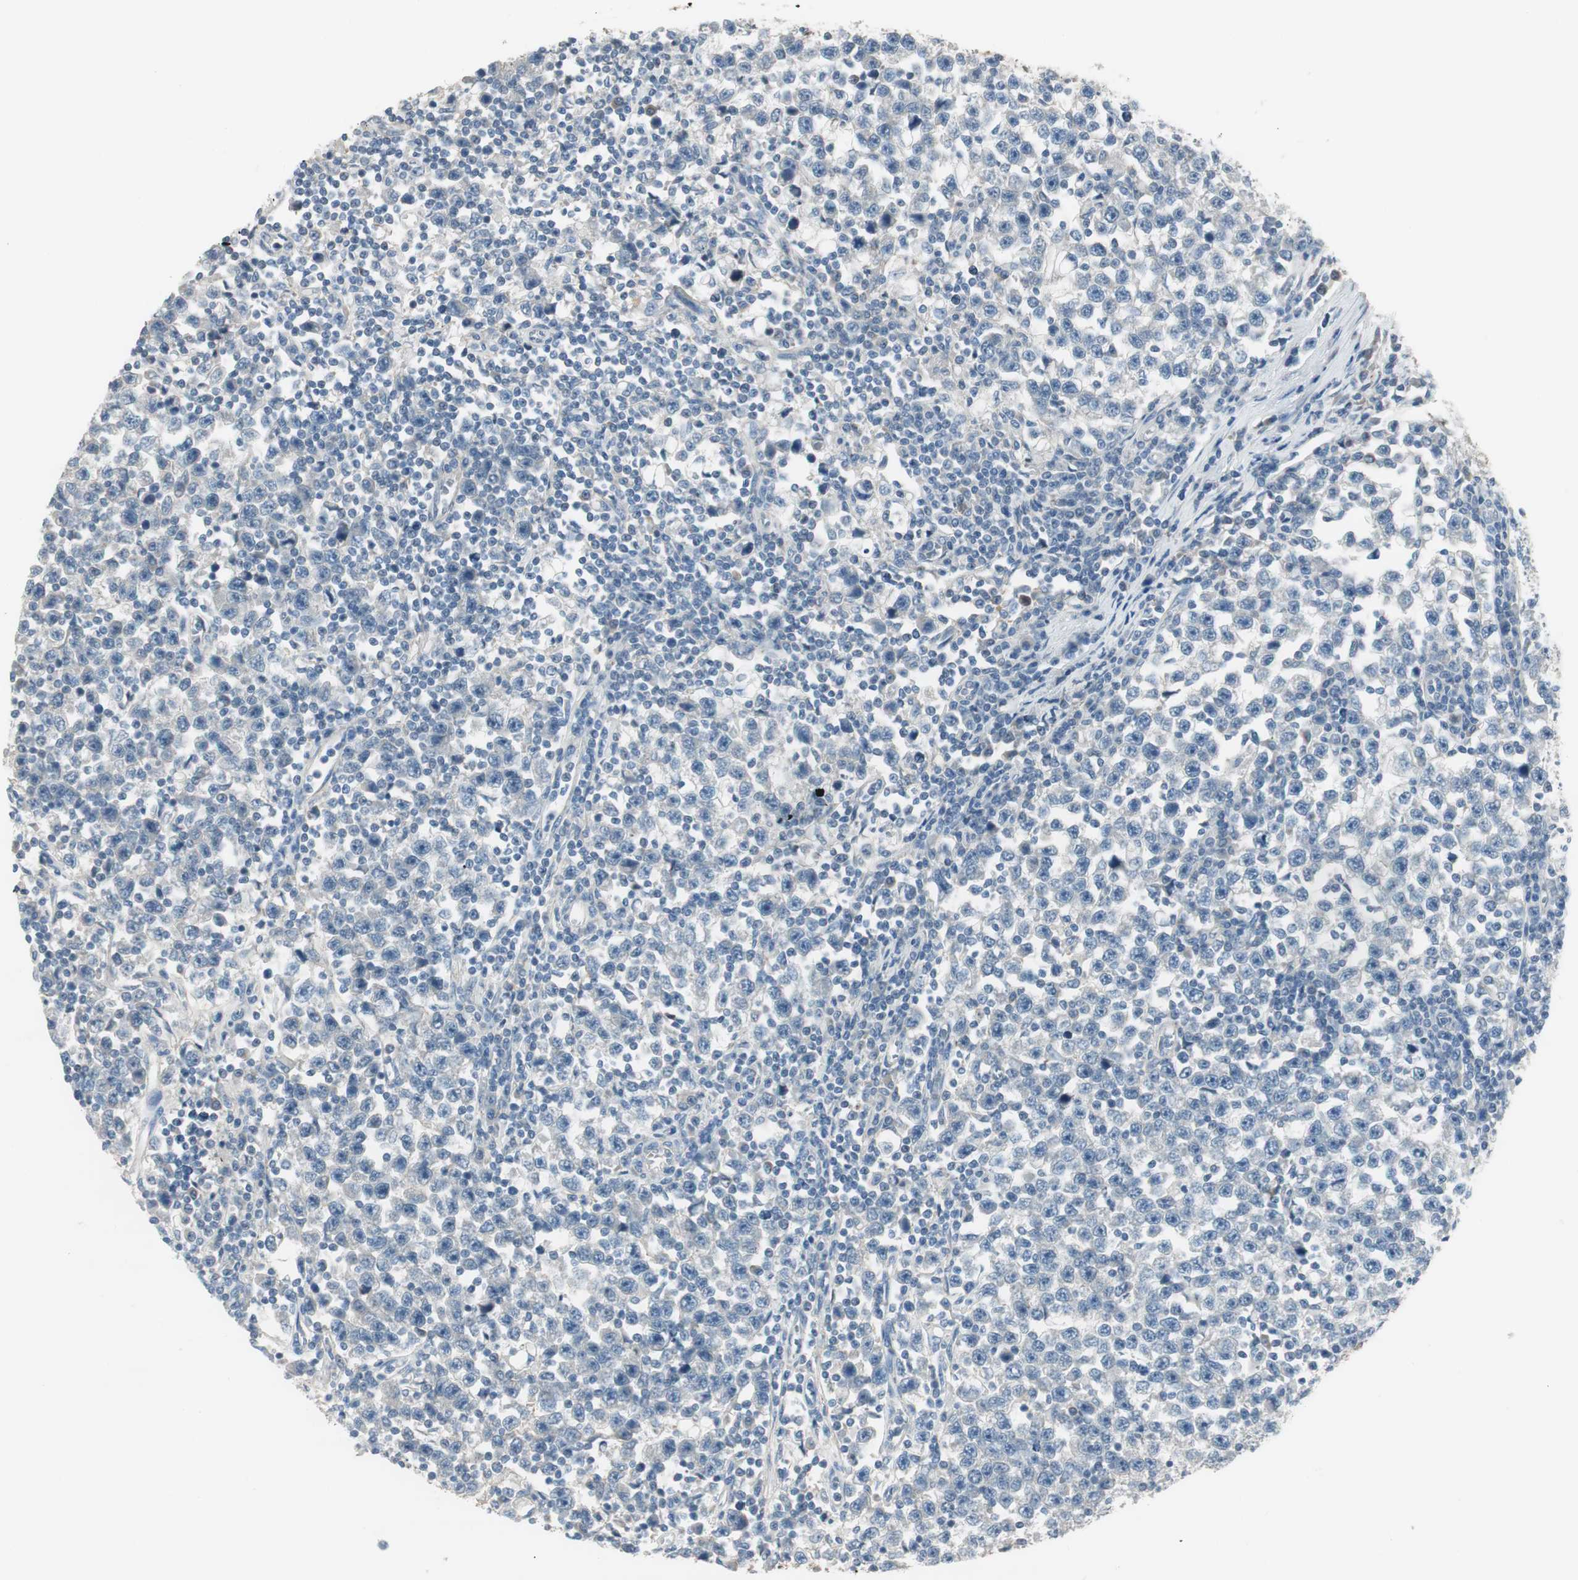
{"staining": {"intensity": "negative", "quantity": "none", "location": "none"}, "tissue": "testis cancer", "cell_type": "Tumor cells", "image_type": "cancer", "snomed": [{"axis": "morphology", "description": "Seminoma, NOS"}, {"axis": "topography", "description": "Testis"}], "caption": "A photomicrograph of human testis cancer is negative for staining in tumor cells.", "gene": "EVA1A", "patient": {"sex": "male", "age": 43}}